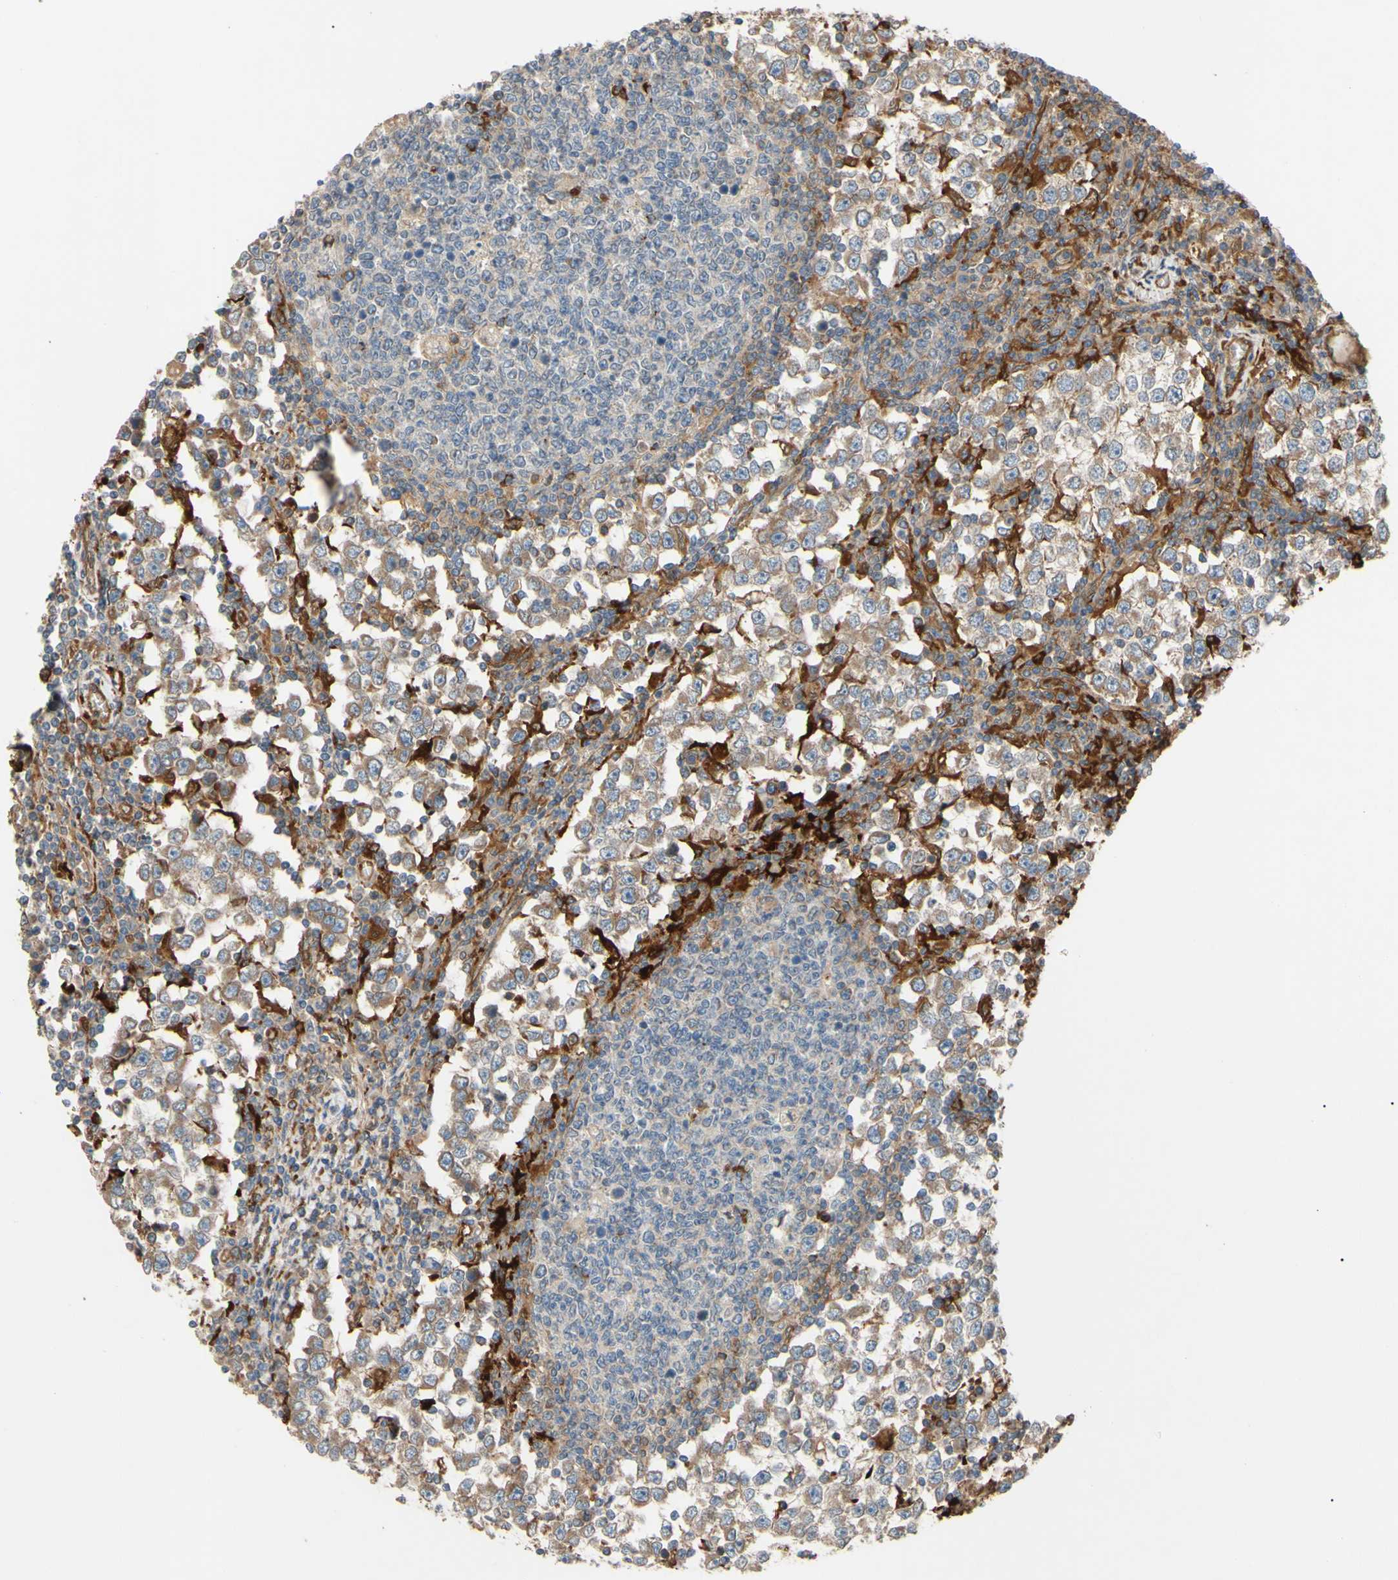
{"staining": {"intensity": "weak", "quantity": ">75%", "location": "cytoplasmic/membranous"}, "tissue": "testis cancer", "cell_type": "Tumor cells", "image_type": "cancer", "snomed": [{"axis": "morphology", "description": "Seminoma, NOS"}, {"axis": "topography", "description": "Testis"}], "caption": "Immunohistochemistry micrograph of neoplastic tissue: human seminoma (testis) stained using IHC reveals low levels of weak protein expression localized specifically in the cytoplasmic/membranous of tumor cells, appearing as a cytoplasmic/membranous brown color.", "gene": "SPTLC1", "patient": {"sex": "male", "age": 65}}